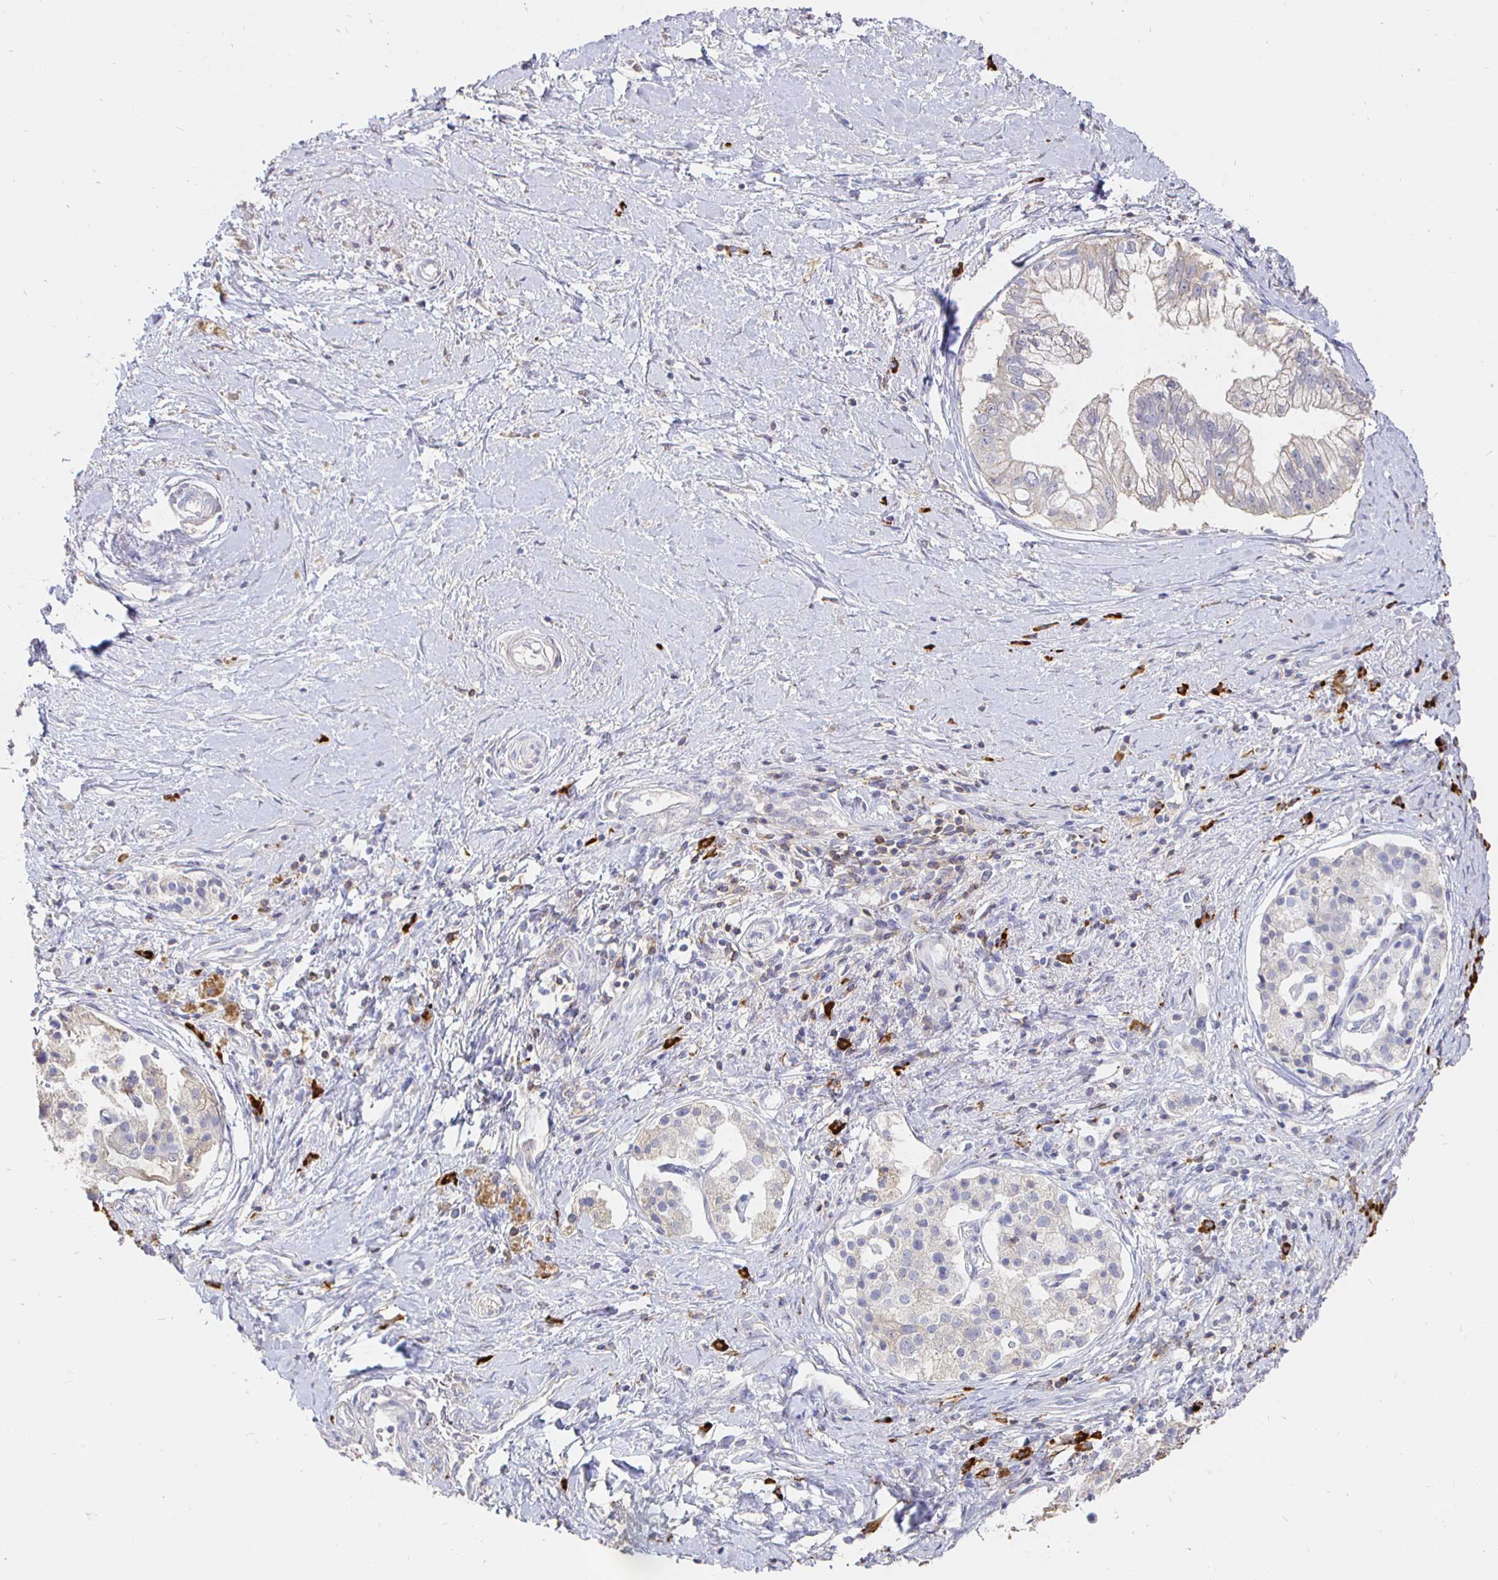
{"staining": {"intensity": "weak", "quantity": "<25%", "location": "cytoplasmic/membranous"}, "tissue": "pancreatic cancer", "cell_type": "Tumor cells", "image_type": "cancer", "snomed": [{"axis": "morphology", "description": "Adenocarcinoma, NOS"}, {"axis": "topography", "description": "Pancreas"}], "caption": "Immunohistochemistry photomicrograph of human adenocarcinoma (pancreatic) stained for a protein (brown), which shows no staining in tumor cells.", "gene": "CXCR3", "patient": {"sex": "male", "age": 70}}